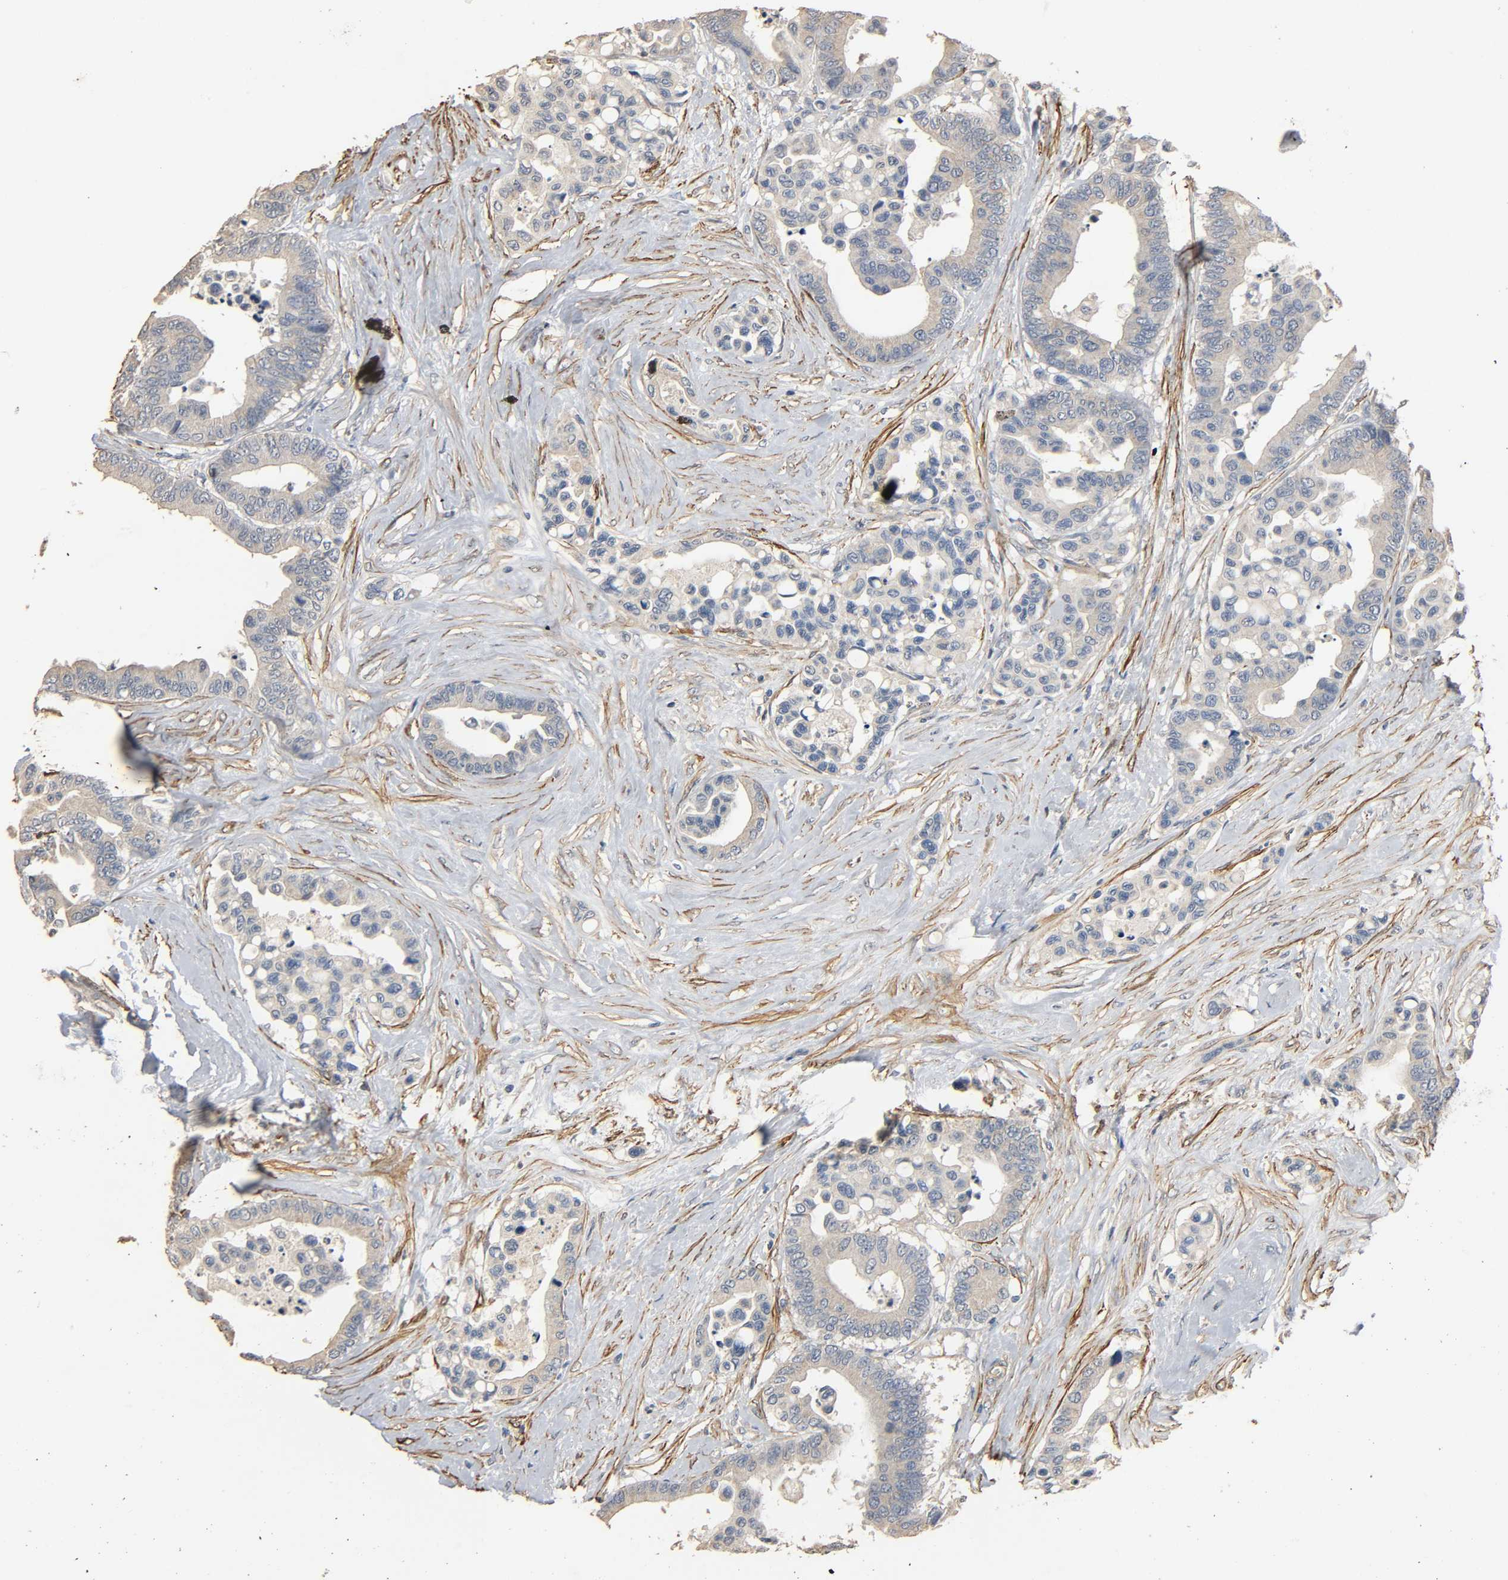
{"staining": {"intensity": "weak", "quantity": ">75%", "location": "cytoplasmic/membranous"}, "tissue": "colorectal cancer", "cell_type": "Tumor cells", "image_type": "cancer", "snomed": [{"axis": "morphology", "description": "Adenocarcinoma, NOS"}, {"axis": "topography", "description": "Colon"}], "caption": "Colorectal cancer (adenocarcinoma) stained for a protein exhibits weak cytoplasmic/membranous positivity in tumor cells.", "gene": "GSTA3", "patient": {"sex": "male", "age": 82}}